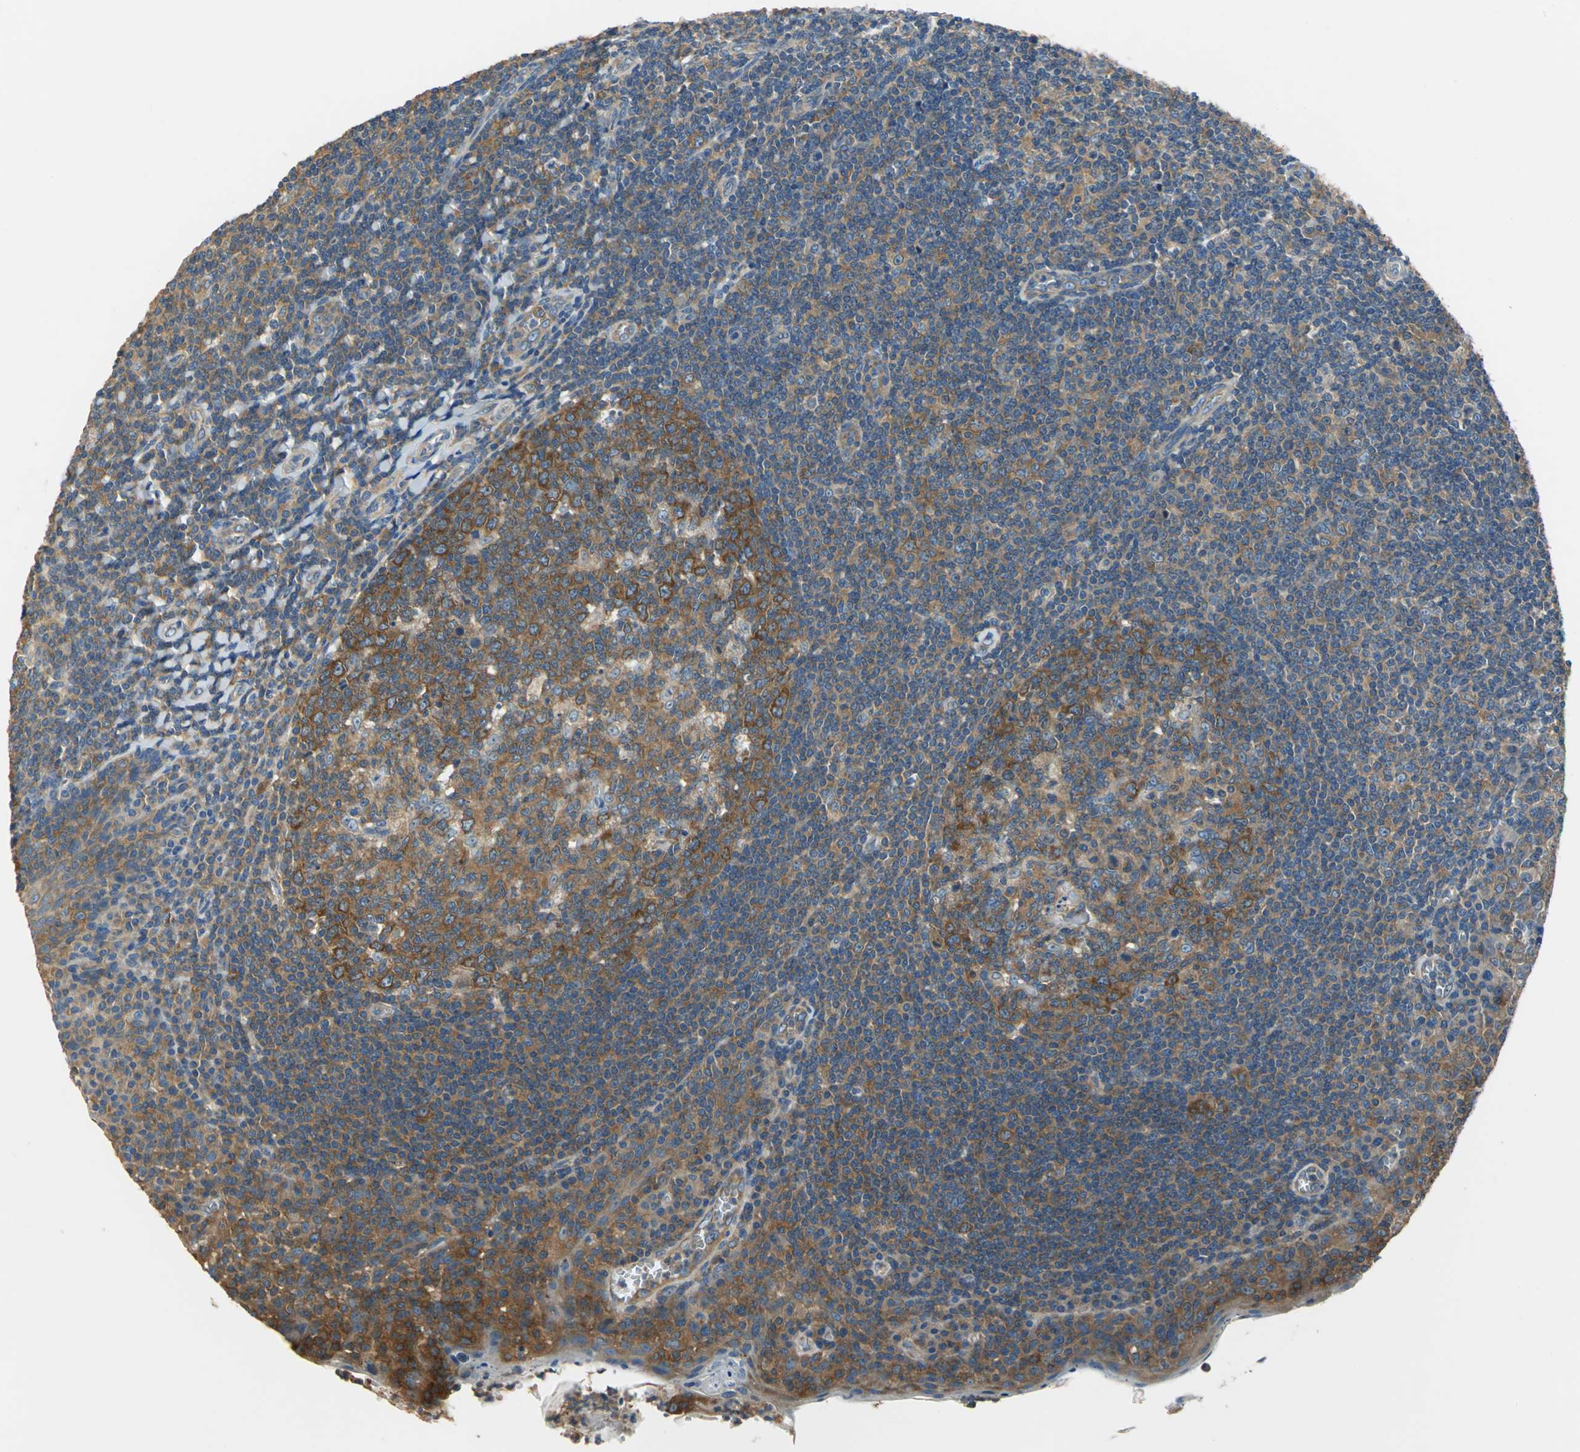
{"staining": {"intensity": "strong", "quantity": ">75%", "location": "cytoplasmic/membranous"}, "tissue": "tonsil", "cell_type": "Germinal center cells", "image_type": "normal", "snomed": [{"axis": "morphology", "description": "Normal tissue, NOS"}, {"axis": "topography", "description": "Tonsil"}], "caption": "A high amount of strong cytoplasmic/membranous staining is present in about >75% of germinal center cells in benign tonsil. (IHC, brightfield microscopy, high magnification).", "gene": "DDX3X", "patient": {"sex": "male", "age": 31}}